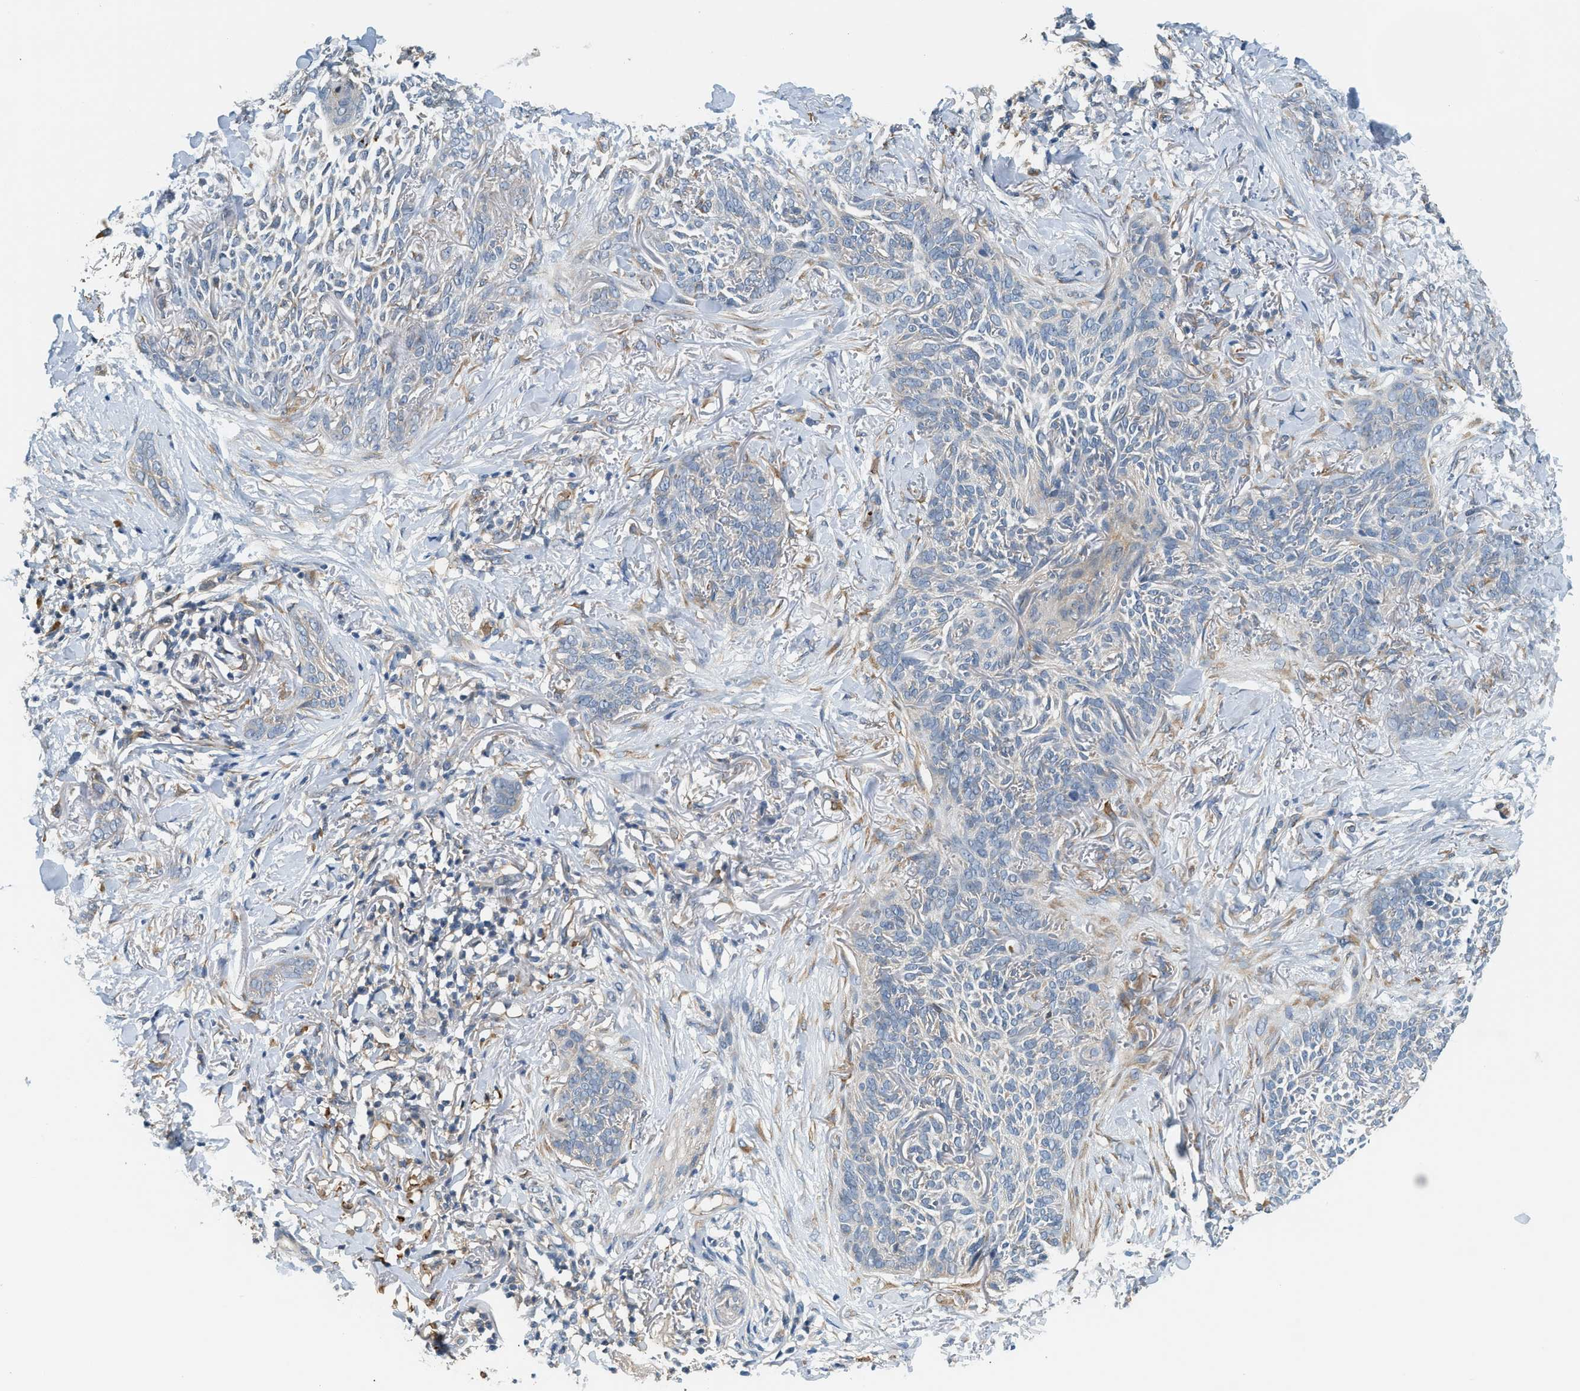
{"staining": {"intensity": "negative", "quantity": "none", "location": "none"}, "tissue": "skin cancer", "cell_type": "Tumor cells", "image_type": "cancer", "snomed": [{"axis": "morphology", "description": "Basal cell carcinoma"}, {"axis": "topography", "description": "Skin"}], "caption": "Immunohistochemistry (IHC) micrograph of human skin cancer (basal cell carcinoma) stained for a protein (brown), which reveals no expression in tumor cells.", "gene": "CYTH2", "patient": {"sex": "female", "age": 84}}